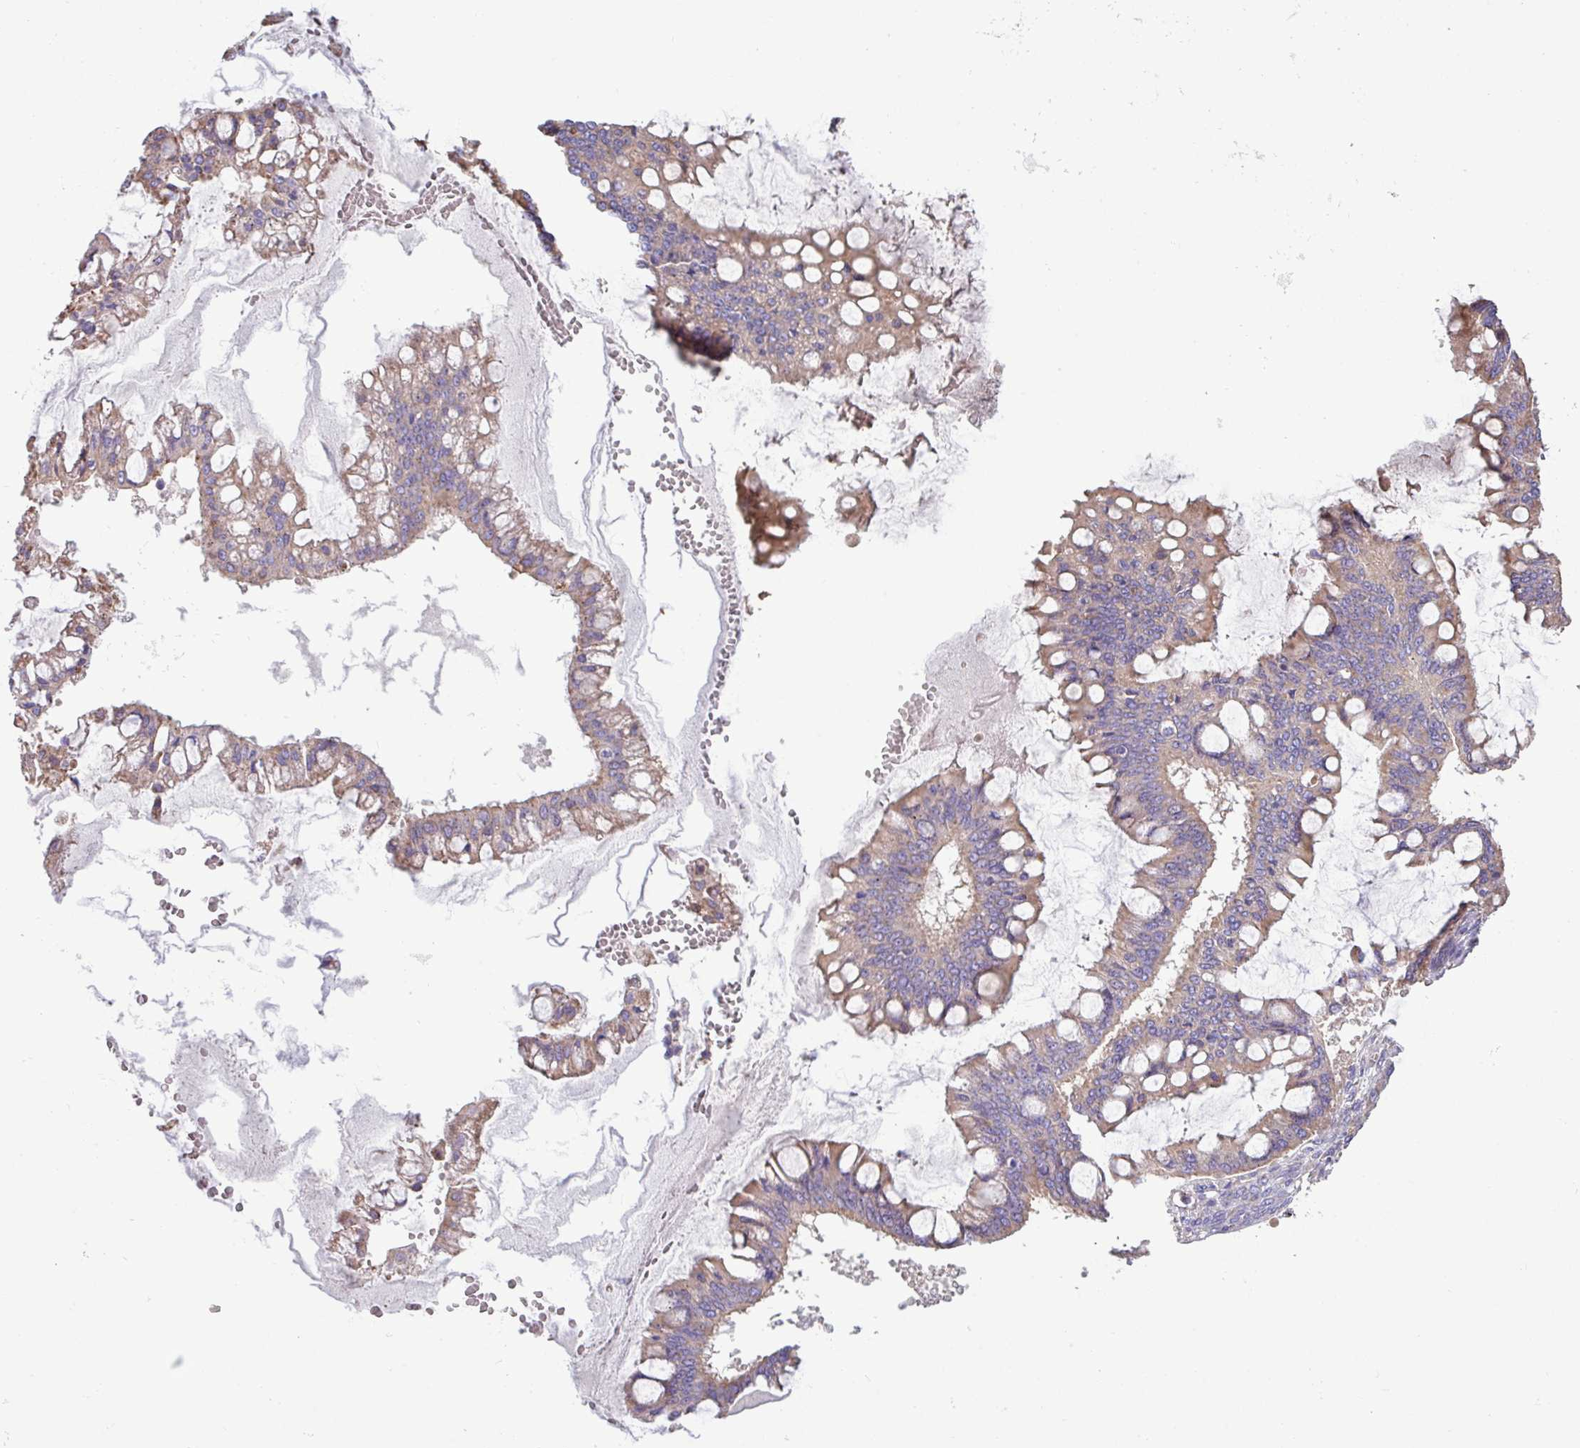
{"staining": {"intensity": "weak", "quantity": "25%-75%", "location": "cytoplasmic/membranous"}, "tissue": "ovarian cancer", "cell_type": "Tumor cells", "image_type": "cancer", "snomed": [{"axis": "morphology", "description": "Cystadenocarcinoma, mucinous, NOS"}, {"axis": "topography", "description": "Ovary"}], "caption": "Mucinous cystadenocarcinoma (ovarian) tissue displays weak cytoplasmic/membranous staining in about 25%-75% of tumor cells", "gene": "PPM1J", "patient": {"sex": "female", "age": 73}}